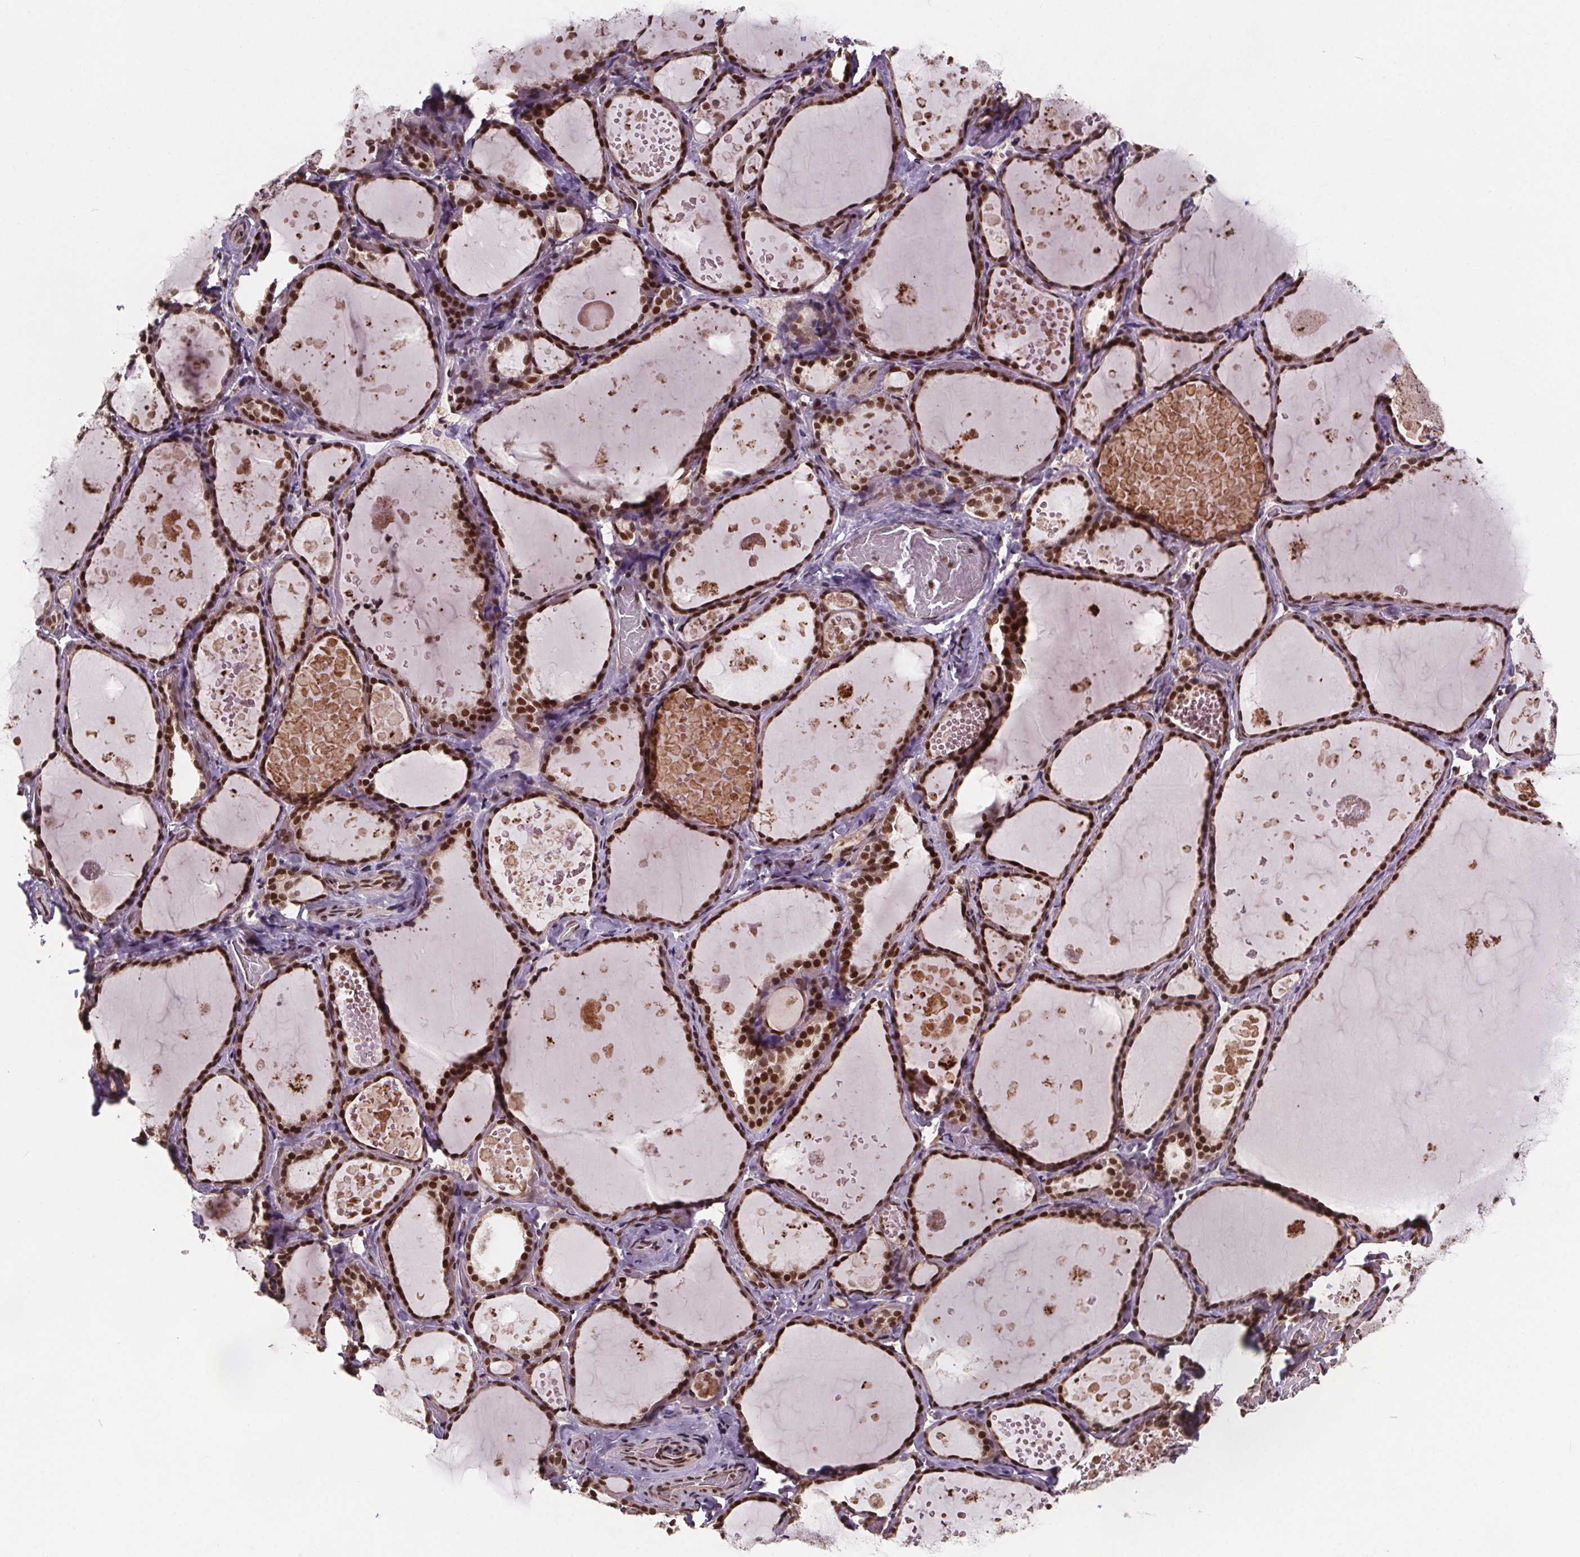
{"staining": {"intensity": "strong", "quantity": ">75%", "location": "nuclear"}, "tissue": "thyroid gland", "cell_type": "Glandular cells", "image_type": "normal", "snomed": [{"axis": "morphology", "description": "Normal tissue, NOS"}, {"axis": "topography", "description": "Thyroid gland"}], "caption": "Immunohistochemistry photomicrograph of unremarkable thyroid gland: thyroid gland stained using immunohistochemistry (IHC) reveals high levels of strong protein expression localized specifically in the nuclear of glandular cells, appearing as a nuclear brown color.", "gene": "JARID2", "patient": {"sex": "female", "age": 56}}